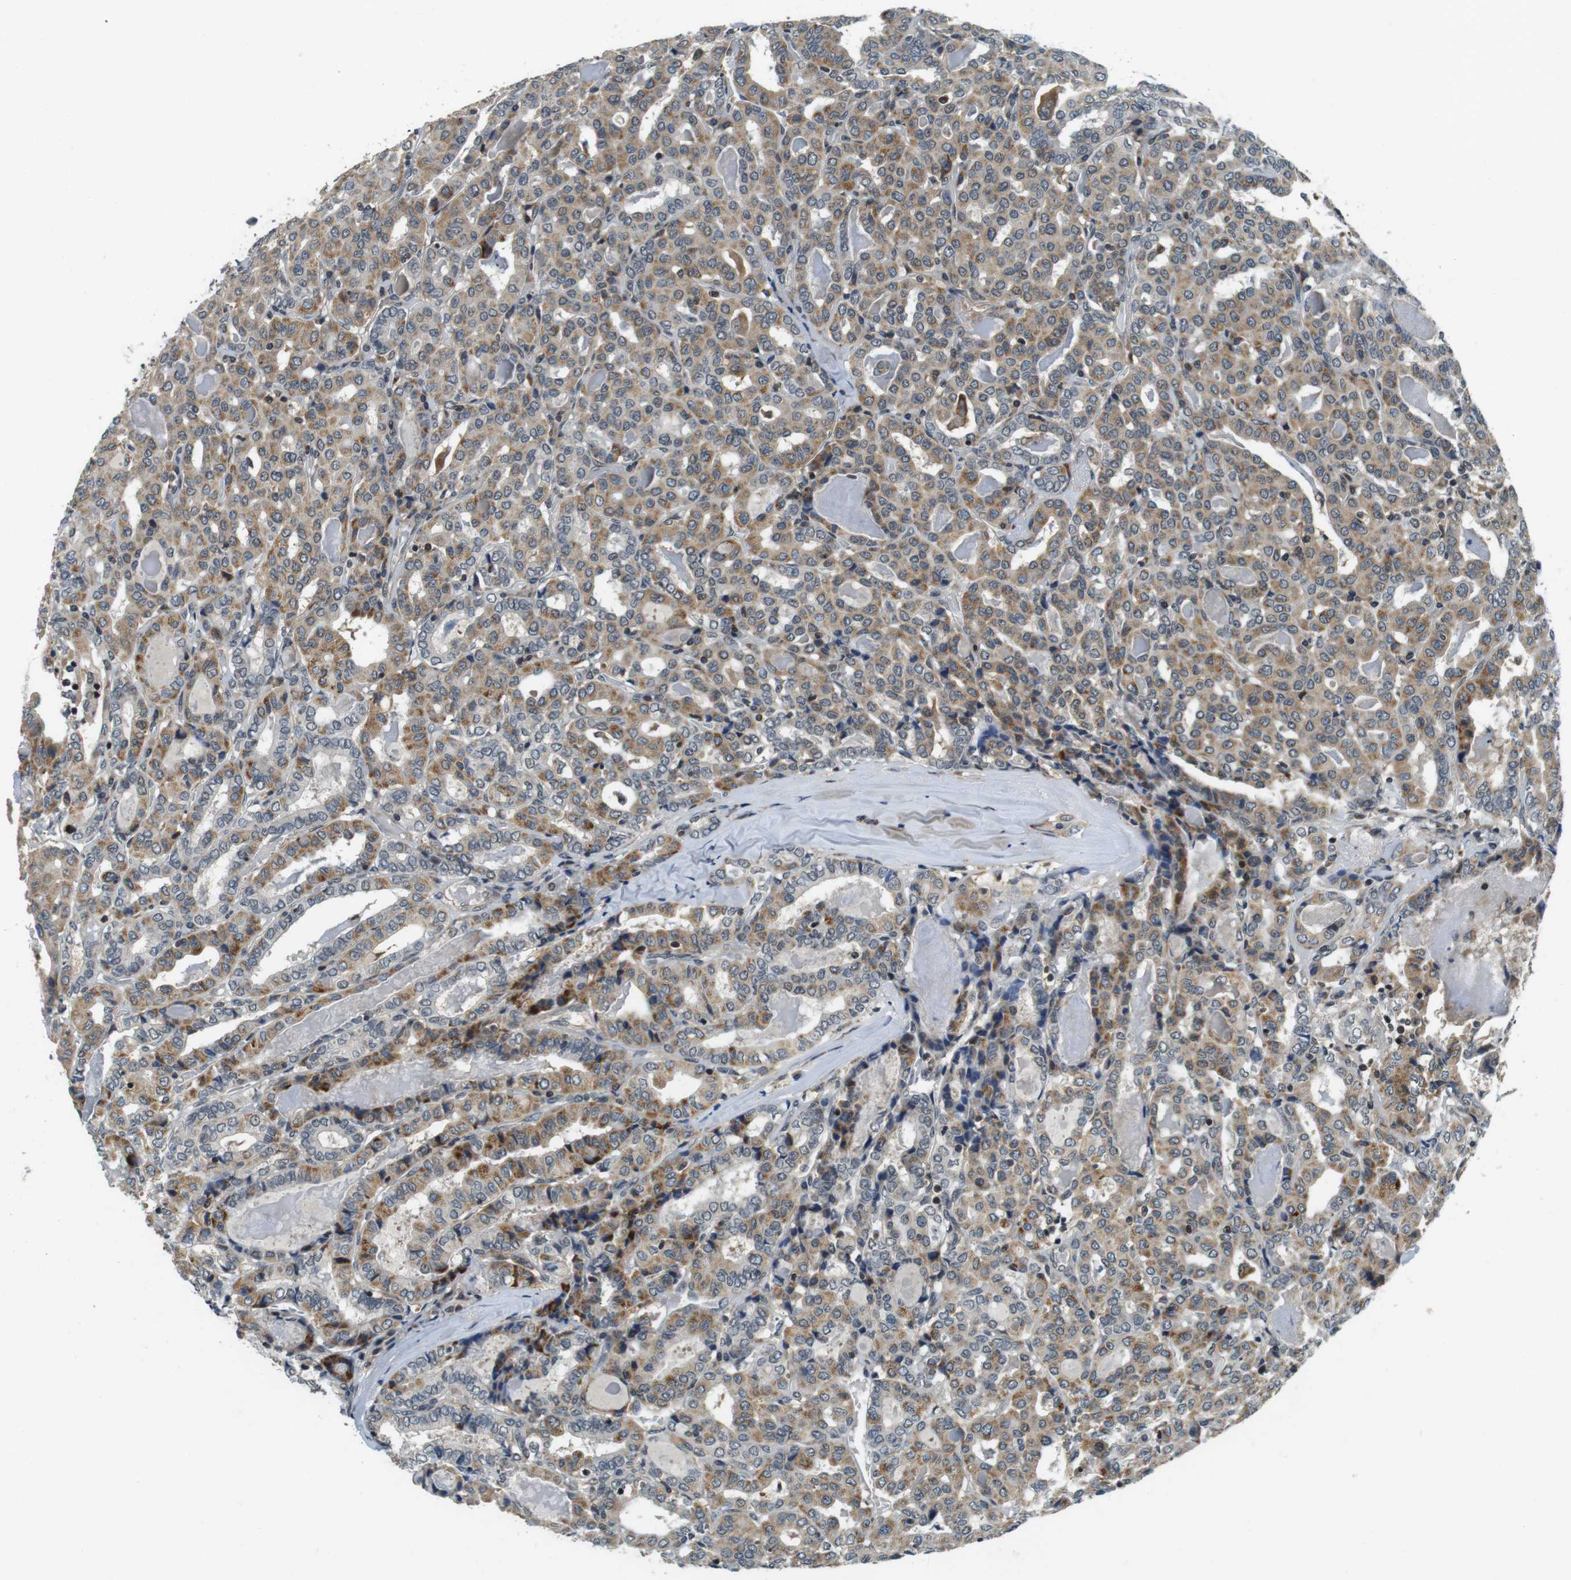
{"staining": {"intensity": "moderate", "quantity": ">75%", "location": "cytoplasmic/membranous"}, "tissue": "thyroid cancer", "cell_type": "Tumor cells", "image_type": "cancer", "snomed": [{"axis": "morphology", "description": "Papillary adenocarcinoma, NOS"}, {"axis": "topography", "description": "Thyroid gland"}], "caption": "The histopathology image exhibits staining of thyroid cancer (papillary adenocarcinoma), revealing moderate cytoplasmic/membranous protein expression (brown color) within tumor cells. (DAB (3,3'-diaminobenzidine) IHC with brightfield microscopy, high magnification).", "gene": "BRD4", "patient": {"sex": "female", "age": 42}}